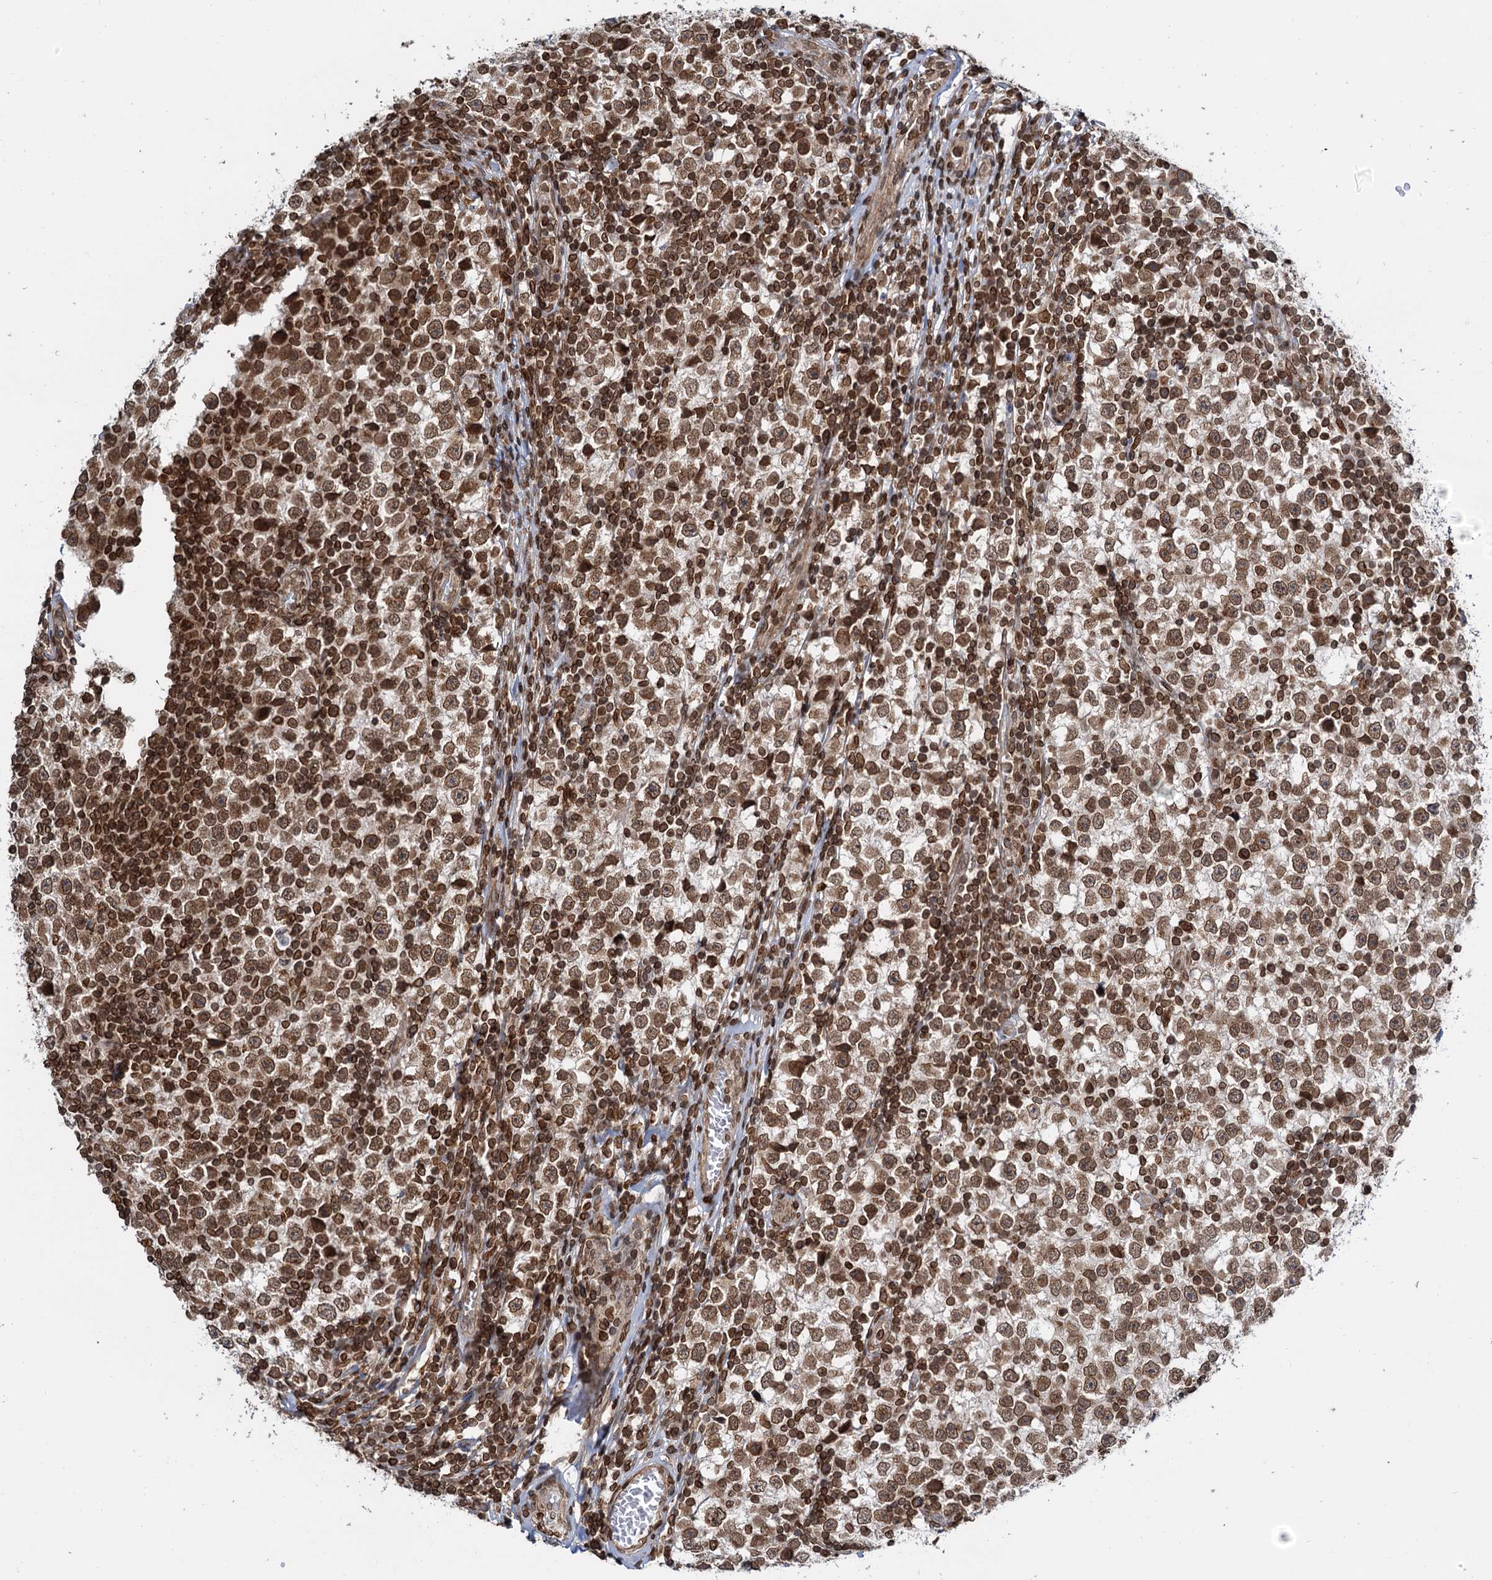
{"staining": {"intensity": "moderate", "quantity": ">75%", "location": "nuclear"}, "tissue": "testis cancer", "cell_type": "Tumor cells", "image_type": "cancer", "snomed": [{"axis": "morphology", "description": "Seminoma, NOS"}, {"axis": "topography", "description": "Testis"}], "caption": "Testis seminoma was stained to show a protein in brown. There is medium levels of moderate nuclear staining in about >75% of tumor cells.", "gene": "ZC3H13", "patient": {"sex": "male", "age": 65}}